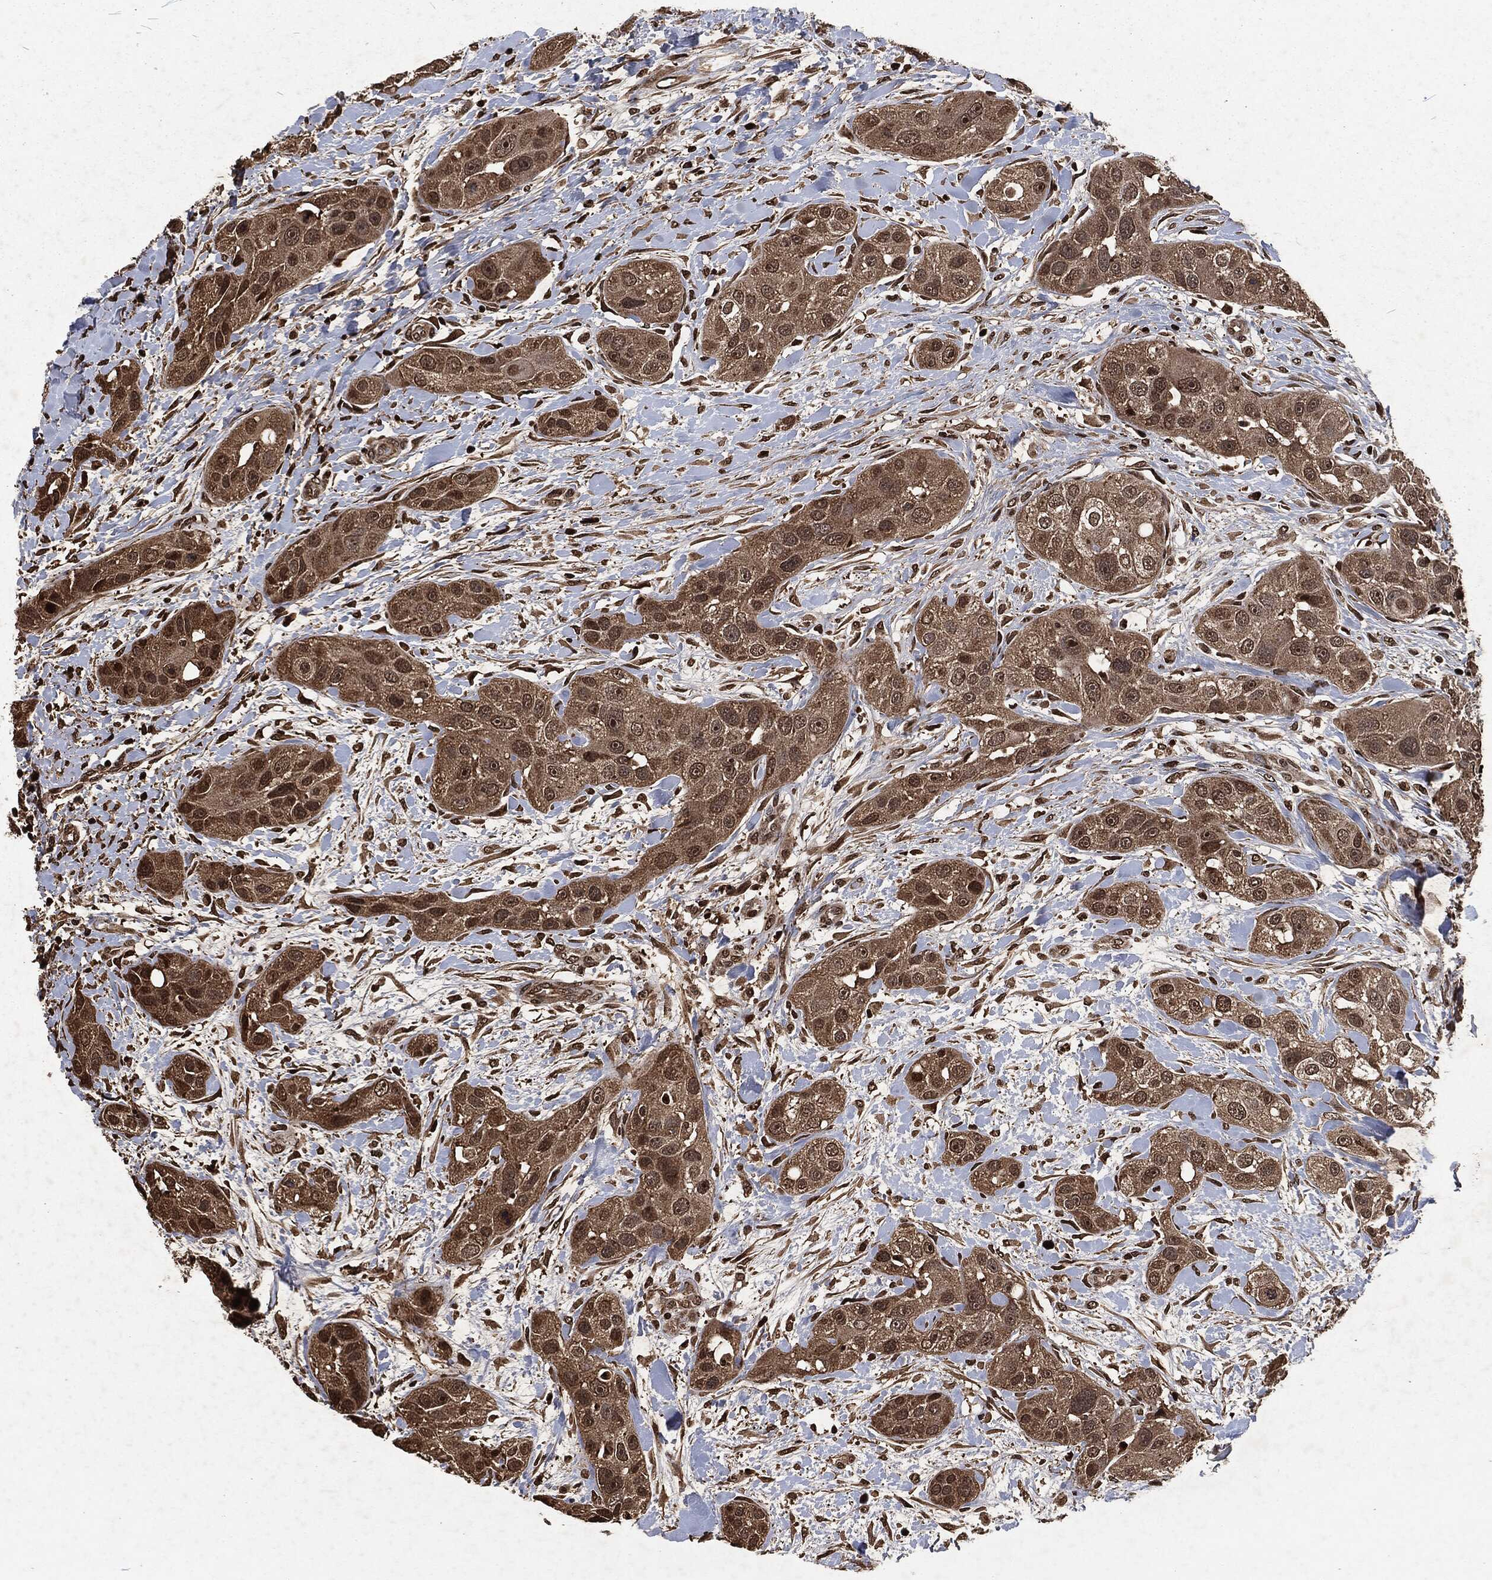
{"staining": {"intensity": "strong", "quantity": "<25%", "location": "cytoplasmic/membranous,nuclear"}, "tissue": "head and neck cancer", "cell_type": "Tumor cells", "image_type": "cancer", "snomed": [{"axis": "morphology", "description": "Normal tissue, NOS"}, {"axis": "morphology", "description": "Squamous cell carcinoma, NOS"}, {"axis": "topography", "description": "Skeletal muscle"}, {"axis": "topography", "description": "Head-Neck"}], "caption": "Protein expression analysis of head and neck cancer (squamous cell carcinoma) reveals strong cytoplasmic/membranous and nuclear positivity in approximately <25% of tumor cells.", "gene": "SNAI1", "patient": {"sex": "male", "age": 51}}